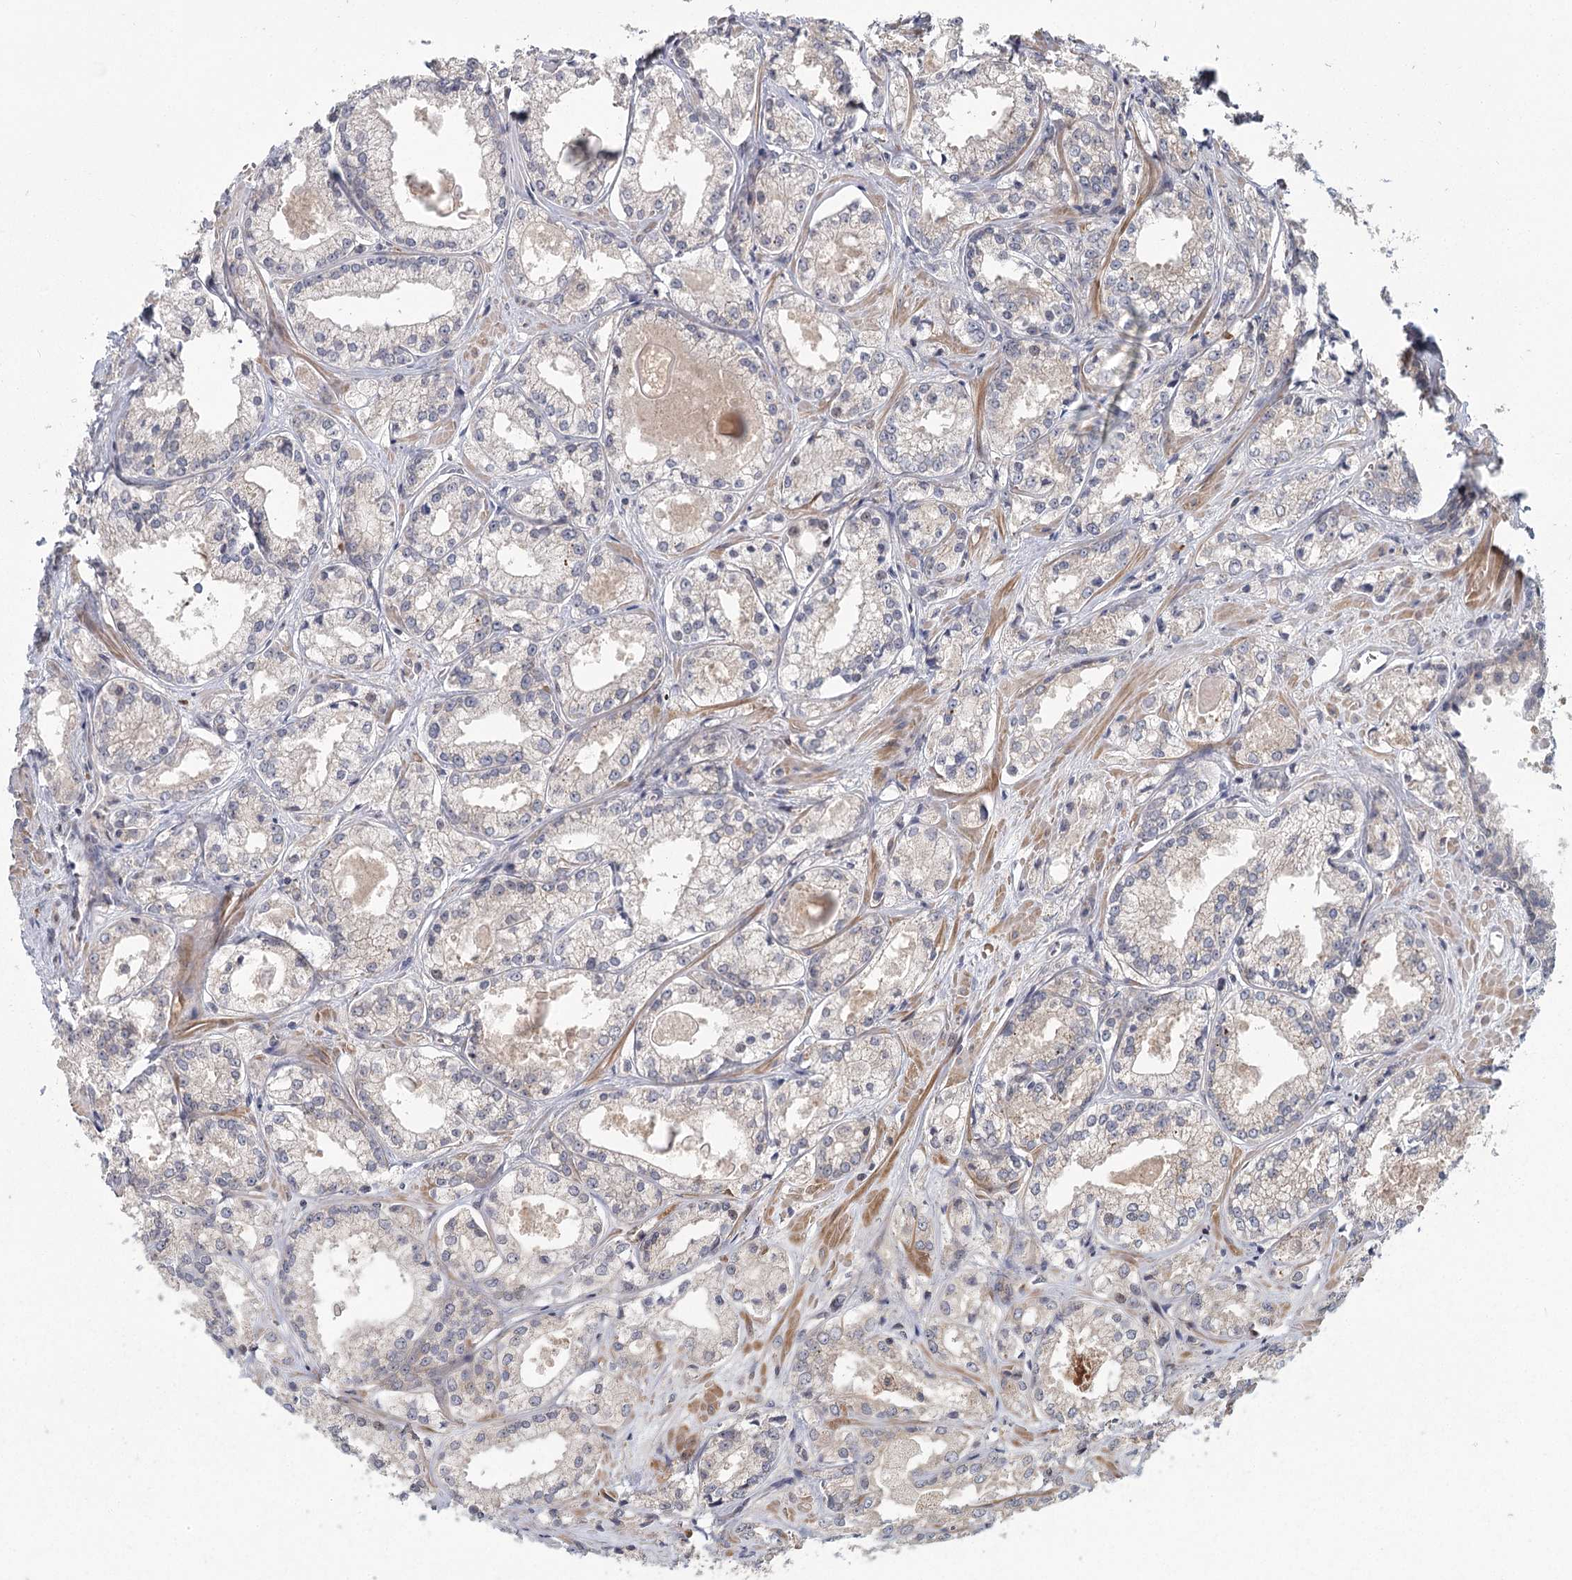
{"staining": {"intensity": "negative", "quantity": "none", "location": "none"}, "tissue": "prostate cancer", "cell_type": "Tumor cells", "image_type": "cancer", "snomed": [{"axis": "morphology", "description": "Adenocarcinoma, Low grade"}, {"axis": "topography", "description": "Prostate"}], "caption": "Low-grade adenocarcinoma (prostate) was stained to show a protein in brown. There is no significant expression in tumor cells.", "gene": "RAPGEF6", "patient": {"sex": "male", "age": 47}}